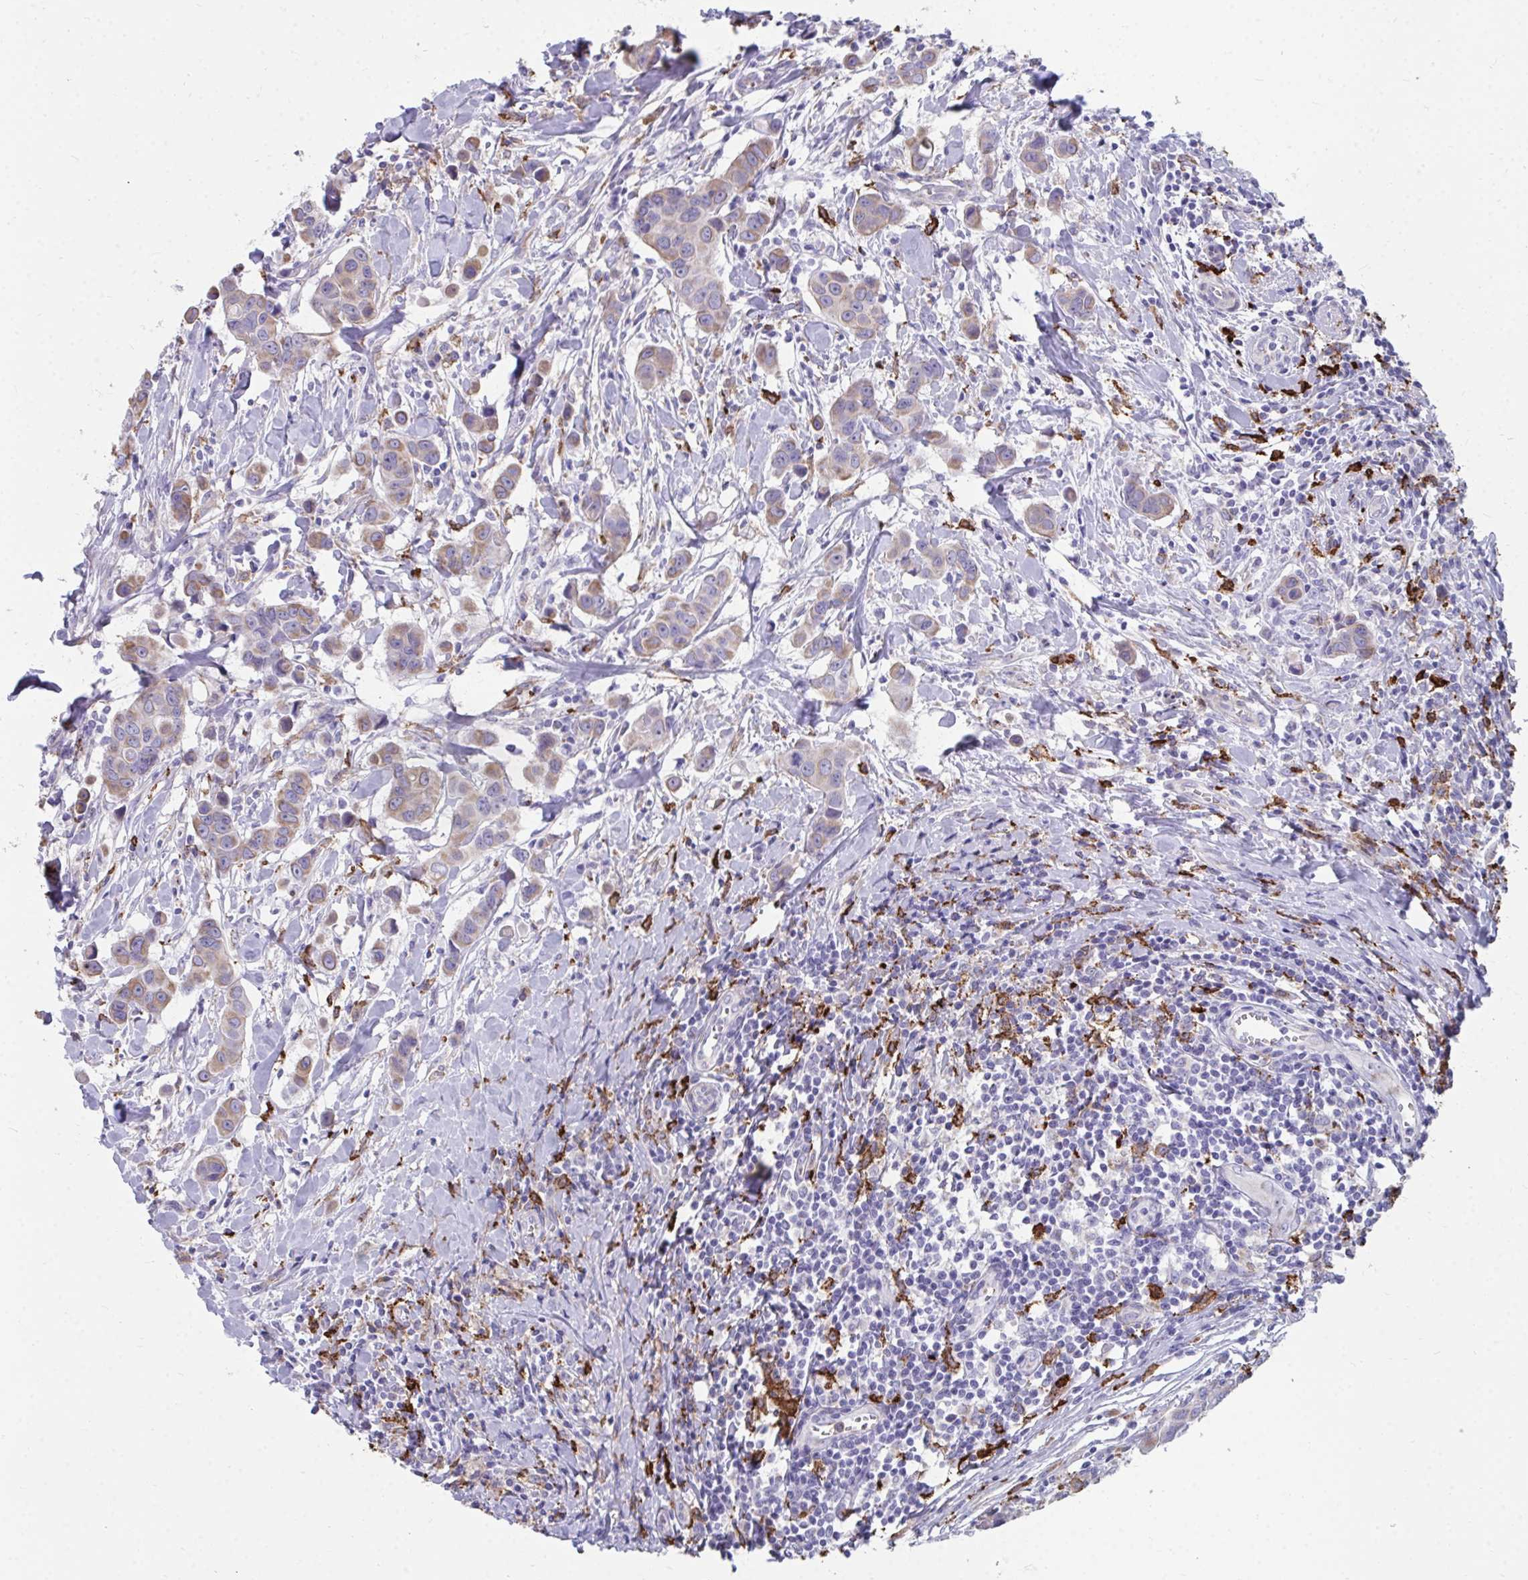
{"staining": {"intensity": "weak", "quantity": "25%-75%", "location": "cytoplasmic/membranous"}, "tissue": "breast cancer", "cell_type": "Tumor cells", "image_type": "cancer", "snomed": [{"axis": "morphology", "description": "Duct carcinoma"}, {"axis": "topography", "description": "Breast"}], "caption": "Breast cancer tissue shows weak cytoplasmic/membranous staining in approximately 25%-75% of tumor cells, visualized by immunohistochemistry.", "gene": "CD163", "patient": {"sex": "female", "age": 24}}